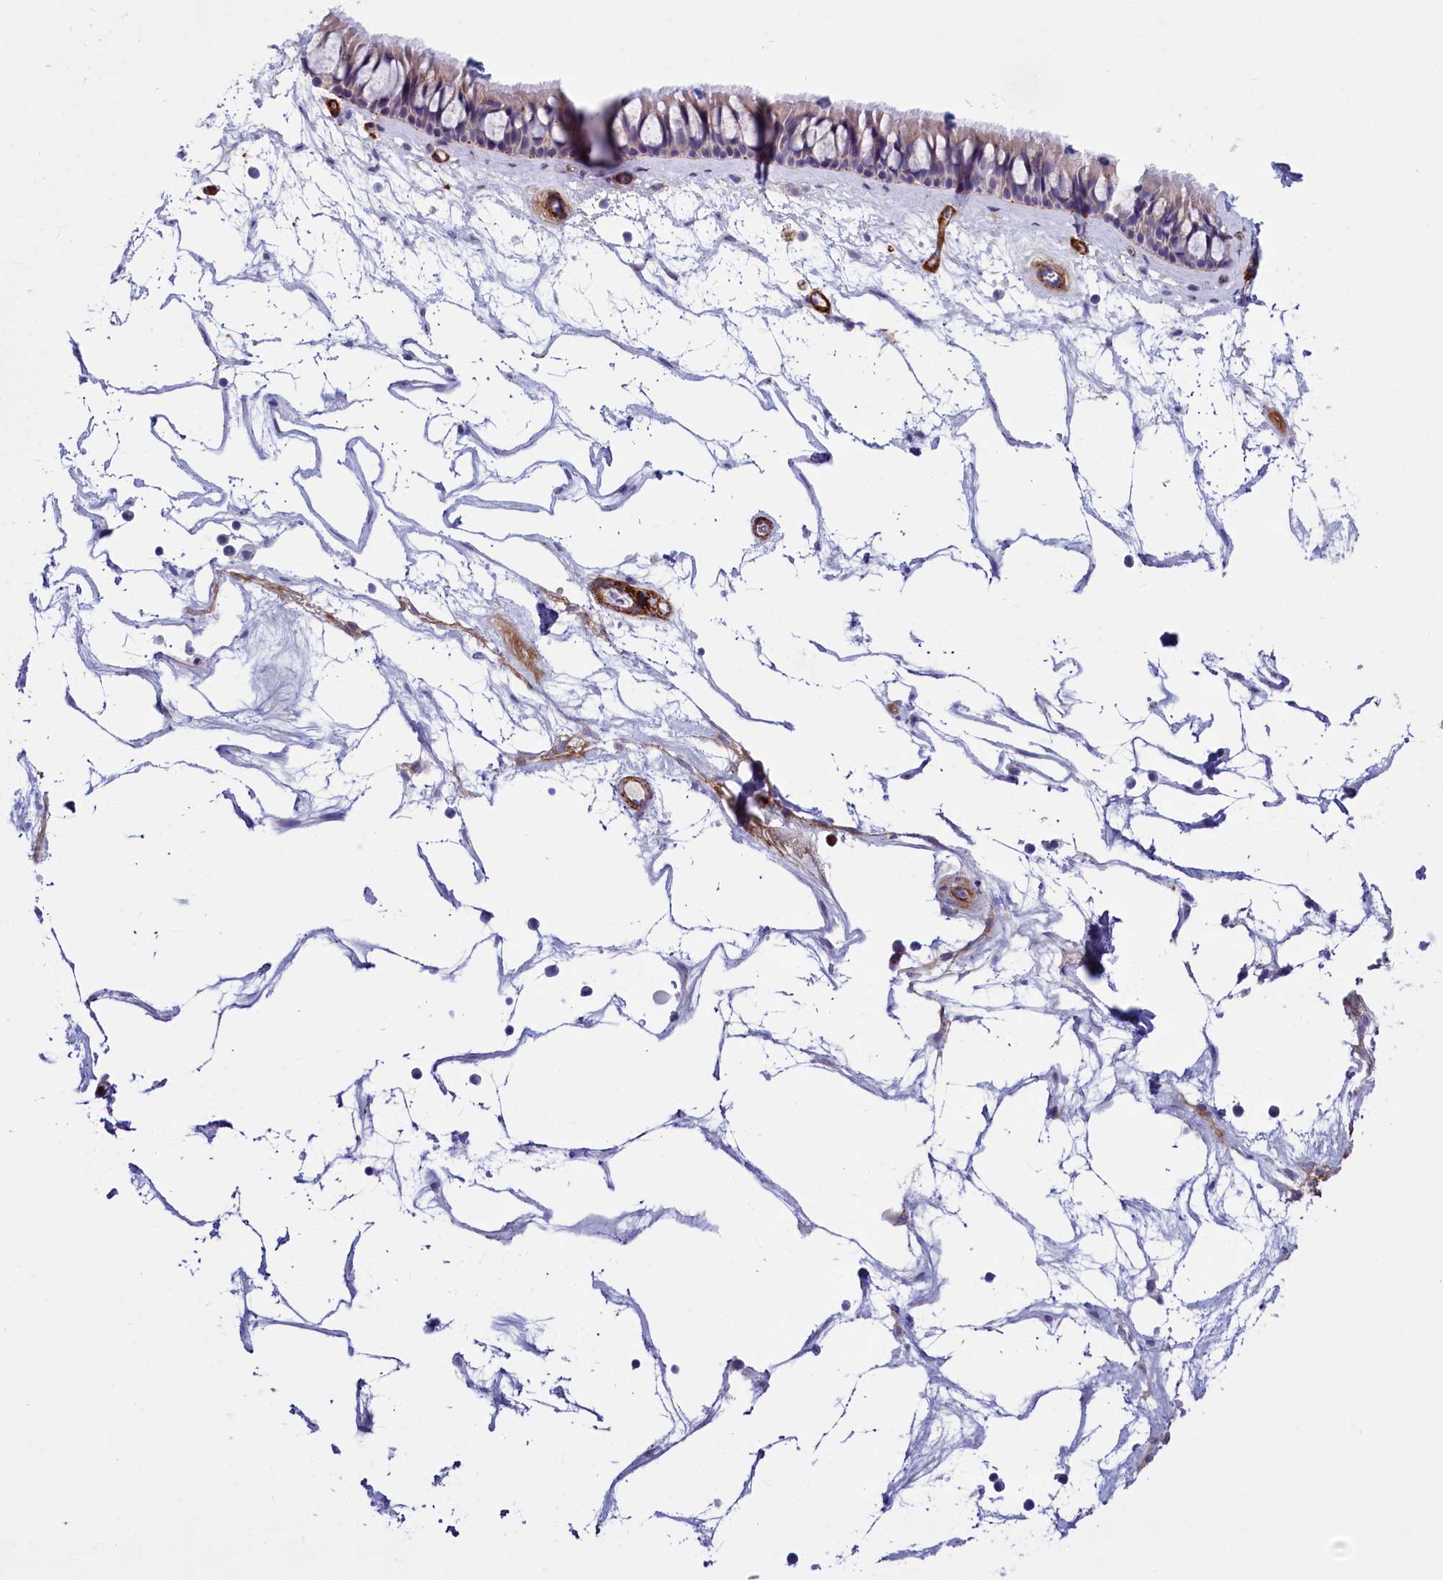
{"staining": {"intensity": "weak", "quantity": "<25%", "location": "cytoplasmic/membranous"}, "tissue": "nasopharynx", "cell_type": "Respiratory epithelial cells", "image_type": "normal", "snomed": [{"axis": "morphology", "description": "Normal tissue, NOS"}, {"axis": "topography", "description": "Nasopharynx"}], "caption": "Human nasopharynx stained for a protein using immunohistochemistry demonstrates no positivity in respiratory epithelial cells.", "gene": "LOXL1", "patient": {"sex": "male", "age": 64}}